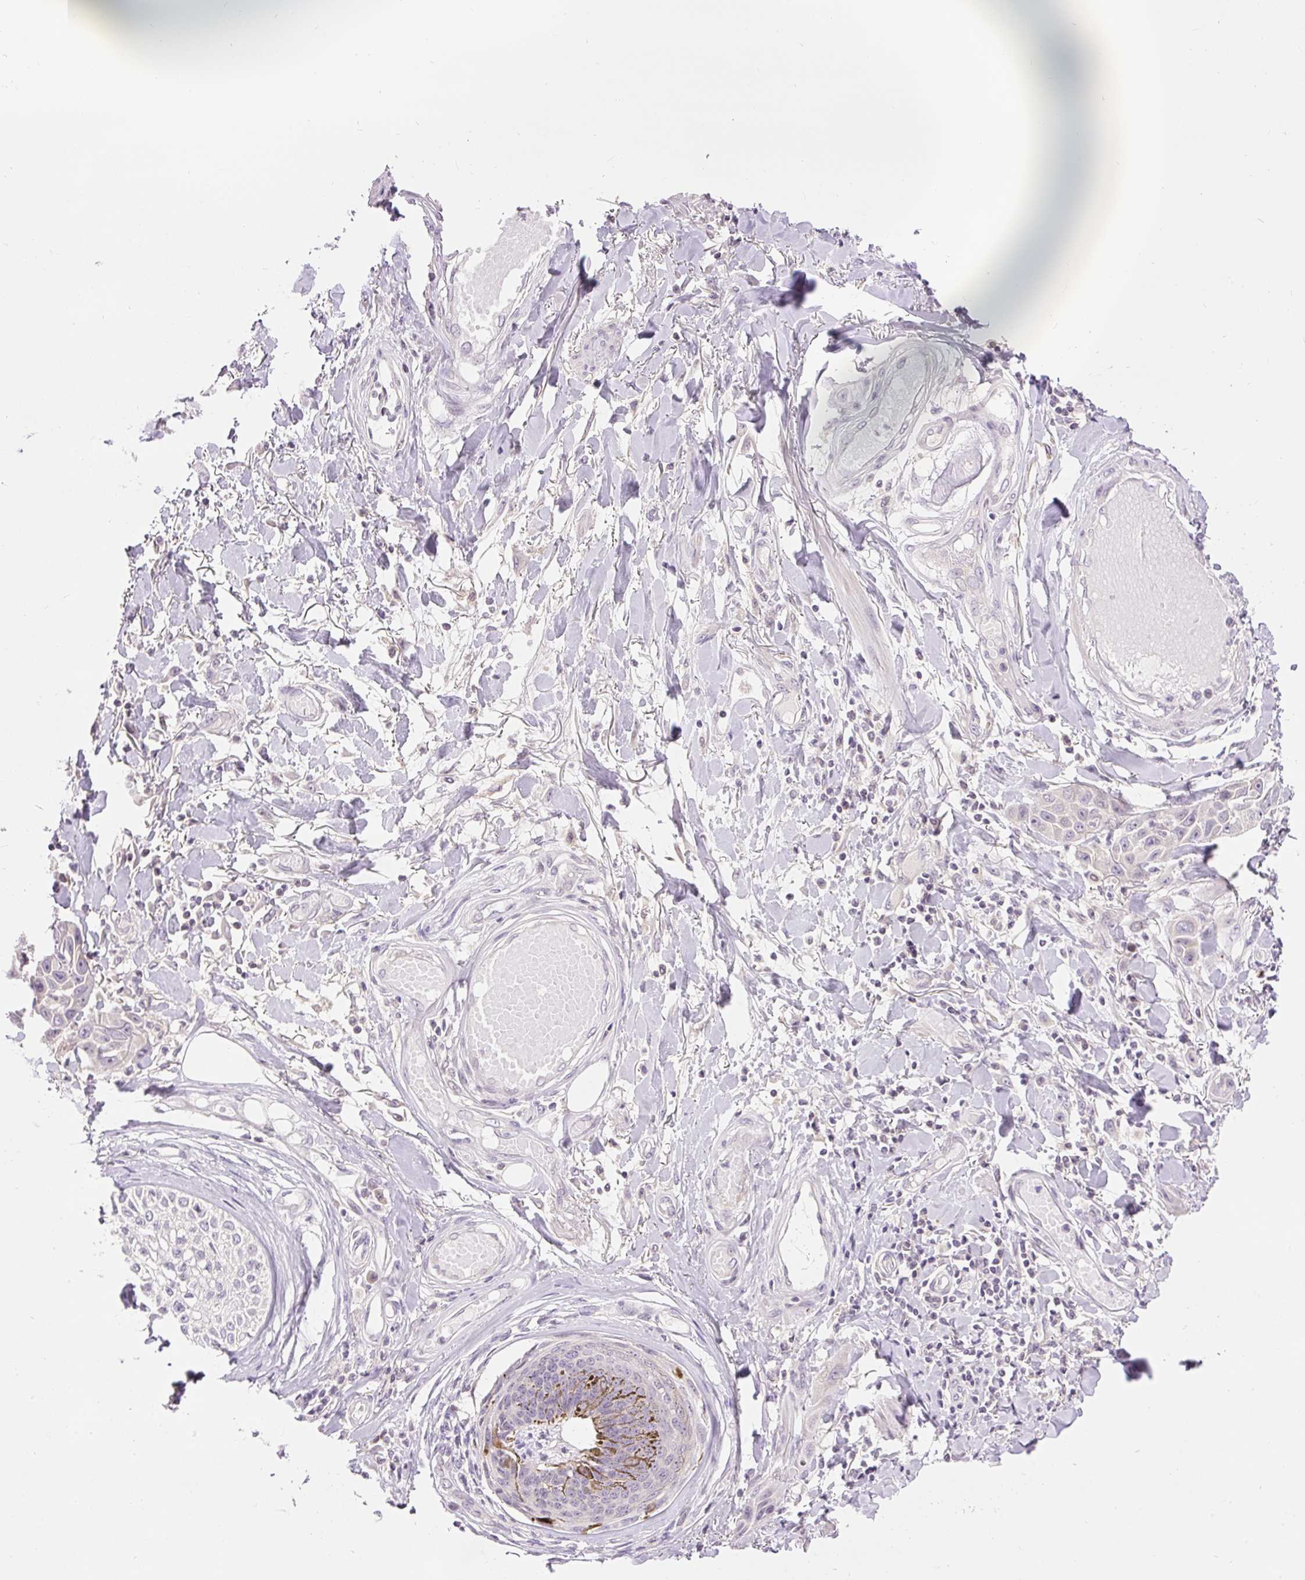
{"staining": {"intensity": "negative", "quantity": "none", "location": "none"}, "tissue": "skin cancer", "cell_type": "Tumor cells", "image_type": "cancer", "snomed": [{"axis": "morphology", "description": "Squamous cell carcinoma, NOS"}, {"axis": "topography", "description": "Skin"}], "caption": "IHC photomicrograph of squamous cell carcinoma (skin) stained for a protein (brown), which demonstrates no expression in tumor cells.", "gene": "ABHD11", "patient": {"sex": "female", "age": 69}}